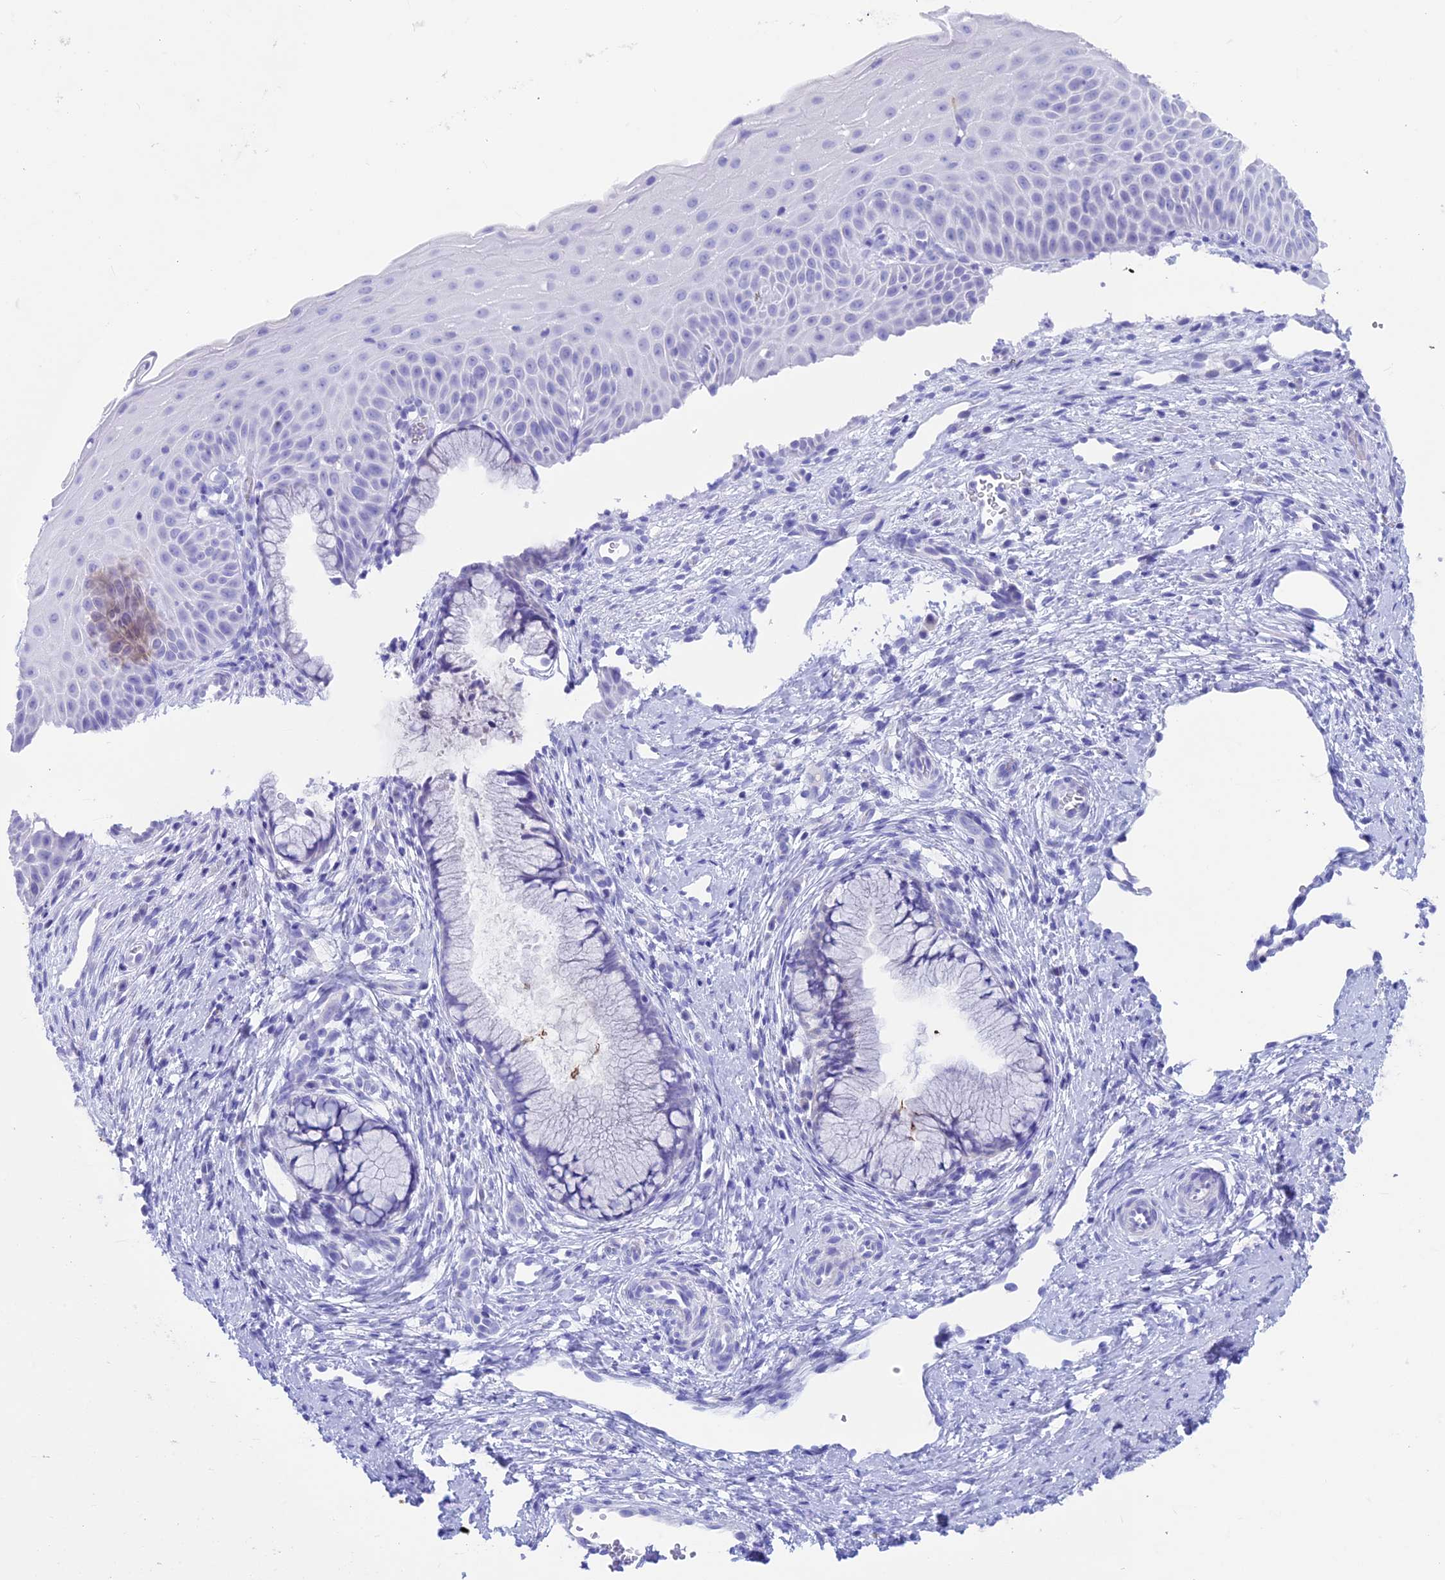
{"staining": {"intensity": "negative", "quantity": "none", "location": "none"}, "tissue": "cervix", "cell_type": "Glandular cells", "image_type": "normal", "snomed": [{"axis": "morphology", "description": "Normal tissue, NOS"}, {"axis": "topography", "description": "Cervix"}], "caption": "DAB immunohistochemical staining of normal cervix reveals no significant positivity in glandular cells. The staining was performed using DAB to visualize the protein expression in brown, while the nuclei were stained in blue with hematoxylin (Magnification: 20x).", "gene": "SNTN", "patient": {"sex": "female", "age": 36}}